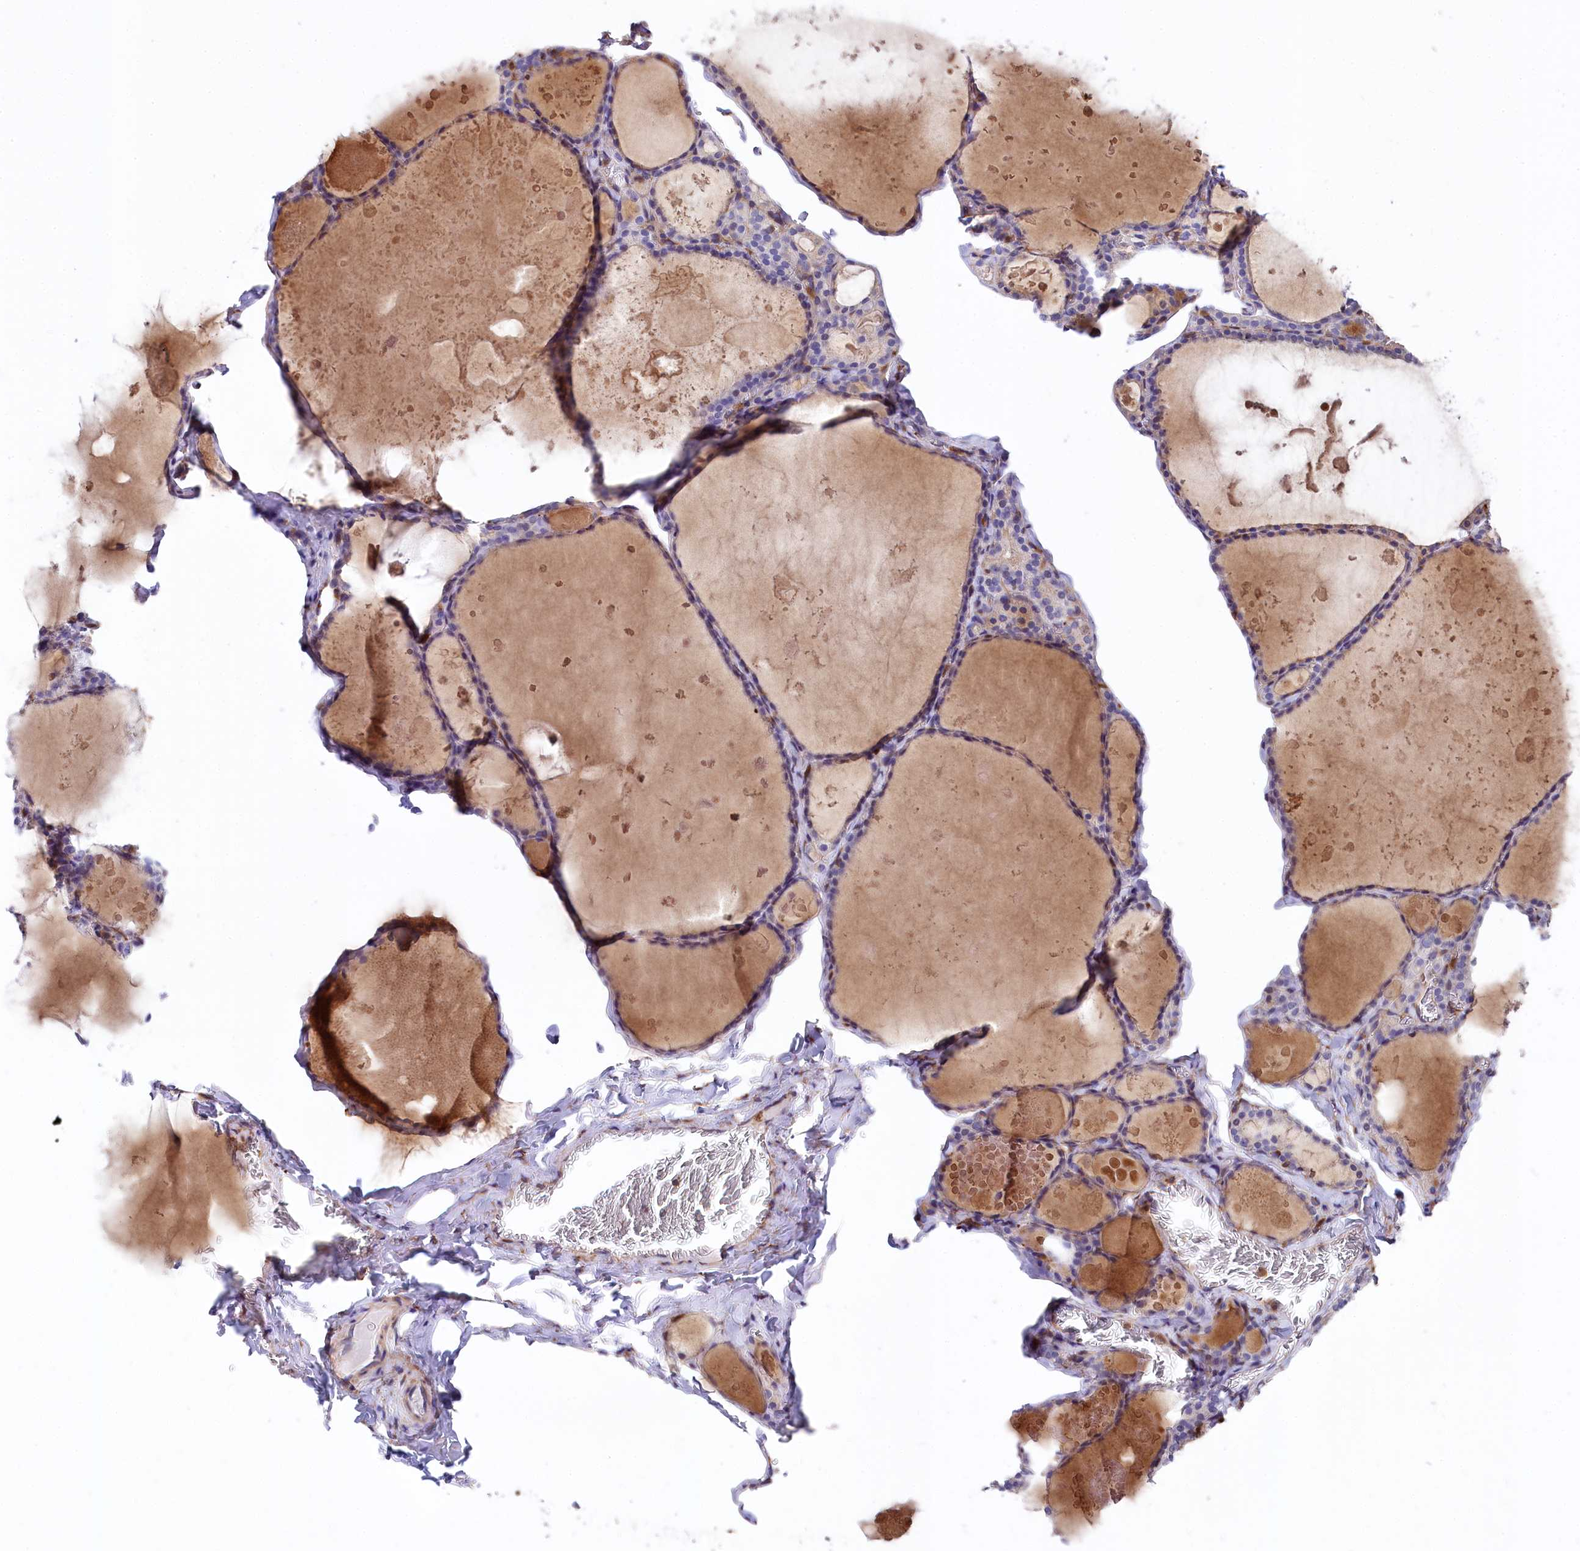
{"staining": {"intensity": "weak", "quantity": "<25%", "location": "cytoplasmic/membranous"}, "tissue": "thyroid gland", "cell_type": "Glandular cells", "image_type": "normal", "snomed": [{"axis": "morphology", "description": "Normal tissue, NOS"}, {"axis": "topography", "description": "Thyroid gland"}], "caption": "IHC of normal thyroid gland displays no expression in glandular cells.", "gene": "FCHSD2", "patient": {"sex": "male", "age": 56}}